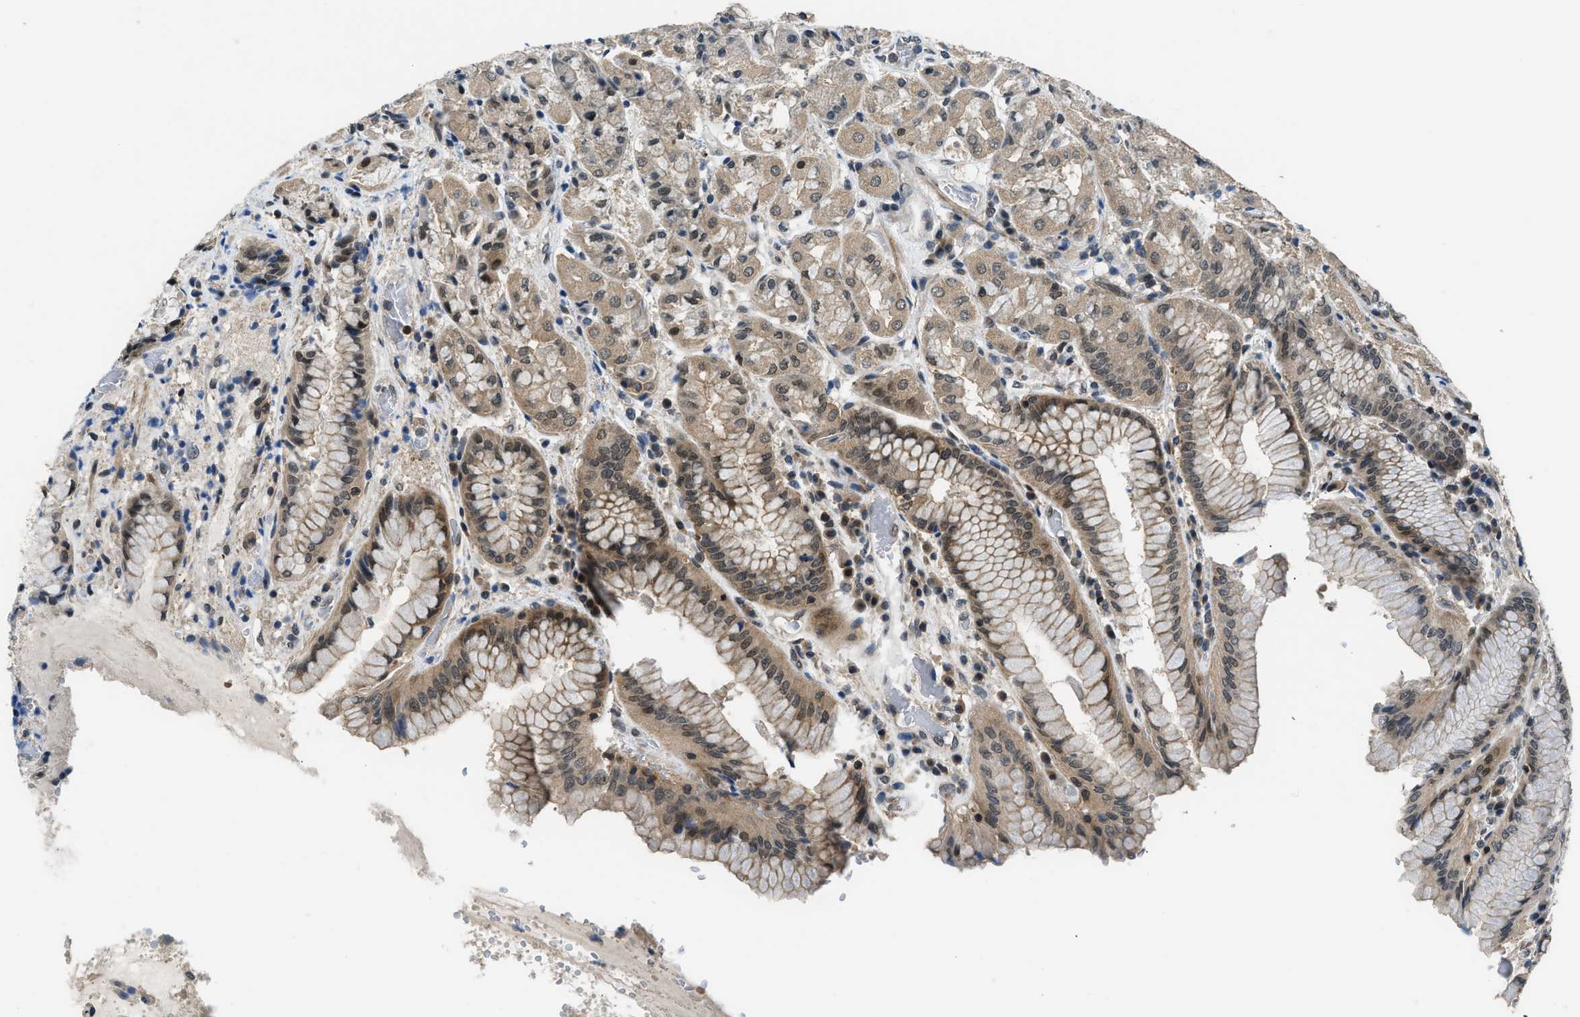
{"staining": {"intensity": "weak", "quantity": "25%-75%", "location": "cytoplasmic/membranous,nuclear"}, "tissue": "stomach", "cell_type": "Glandular cells", "image_type": "normal", "snomed": [{"axis": "morphology", "description": "Normal tissue, NOS"}, {"axis": "topography", "description": "Stomach"}, {"axis": "topography", "description": "Stomach, lower"}], "caption": "Weak cytoplasmic/membranous,nuclear protein expression is appreciated in about 25%-75% of glandular cells in stomach. (Stains: DAB in brown, nuclei in blue, Microscopy: brightfield microscopy at high magnification).", "gene": "MTMR1", "patient": {"sex": "female", "age": 56}}